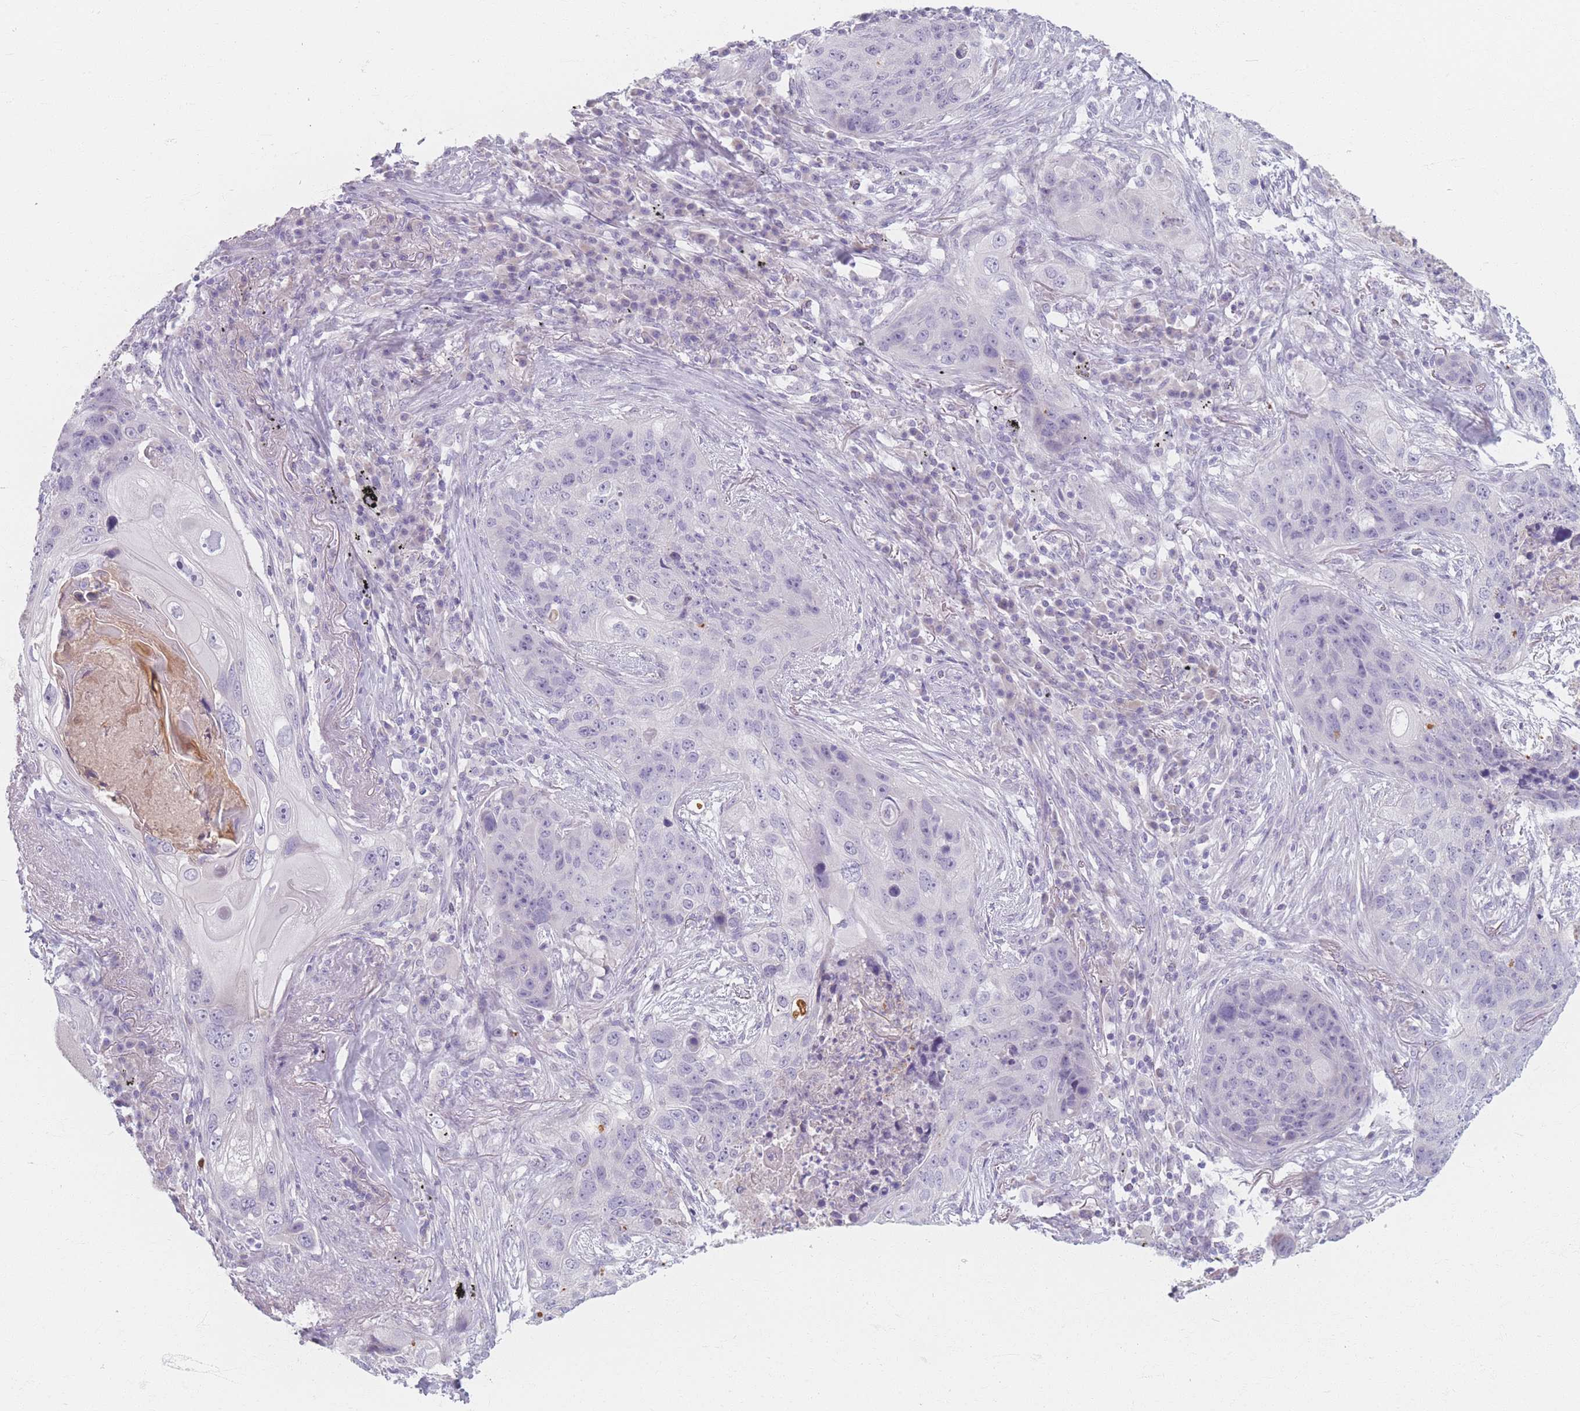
{"staining": {"intensity": "negative", "quantity": "none", "location": "none"}, "tissue": "lung cancer", "cell_type": "Tumor cells", "image_type": "cancer", "snomed": [{"axis": "morphology", "description": "Squamous cell carcinoma, NOS"}, {"axis": "topography", "description": "Lung"}], "caption": "The micrograph reveals no staining of tumor cells in squamous cell carcinoma (lung).", "gene": "PIGM", "patient": {"sex": "female", "age": 63}}